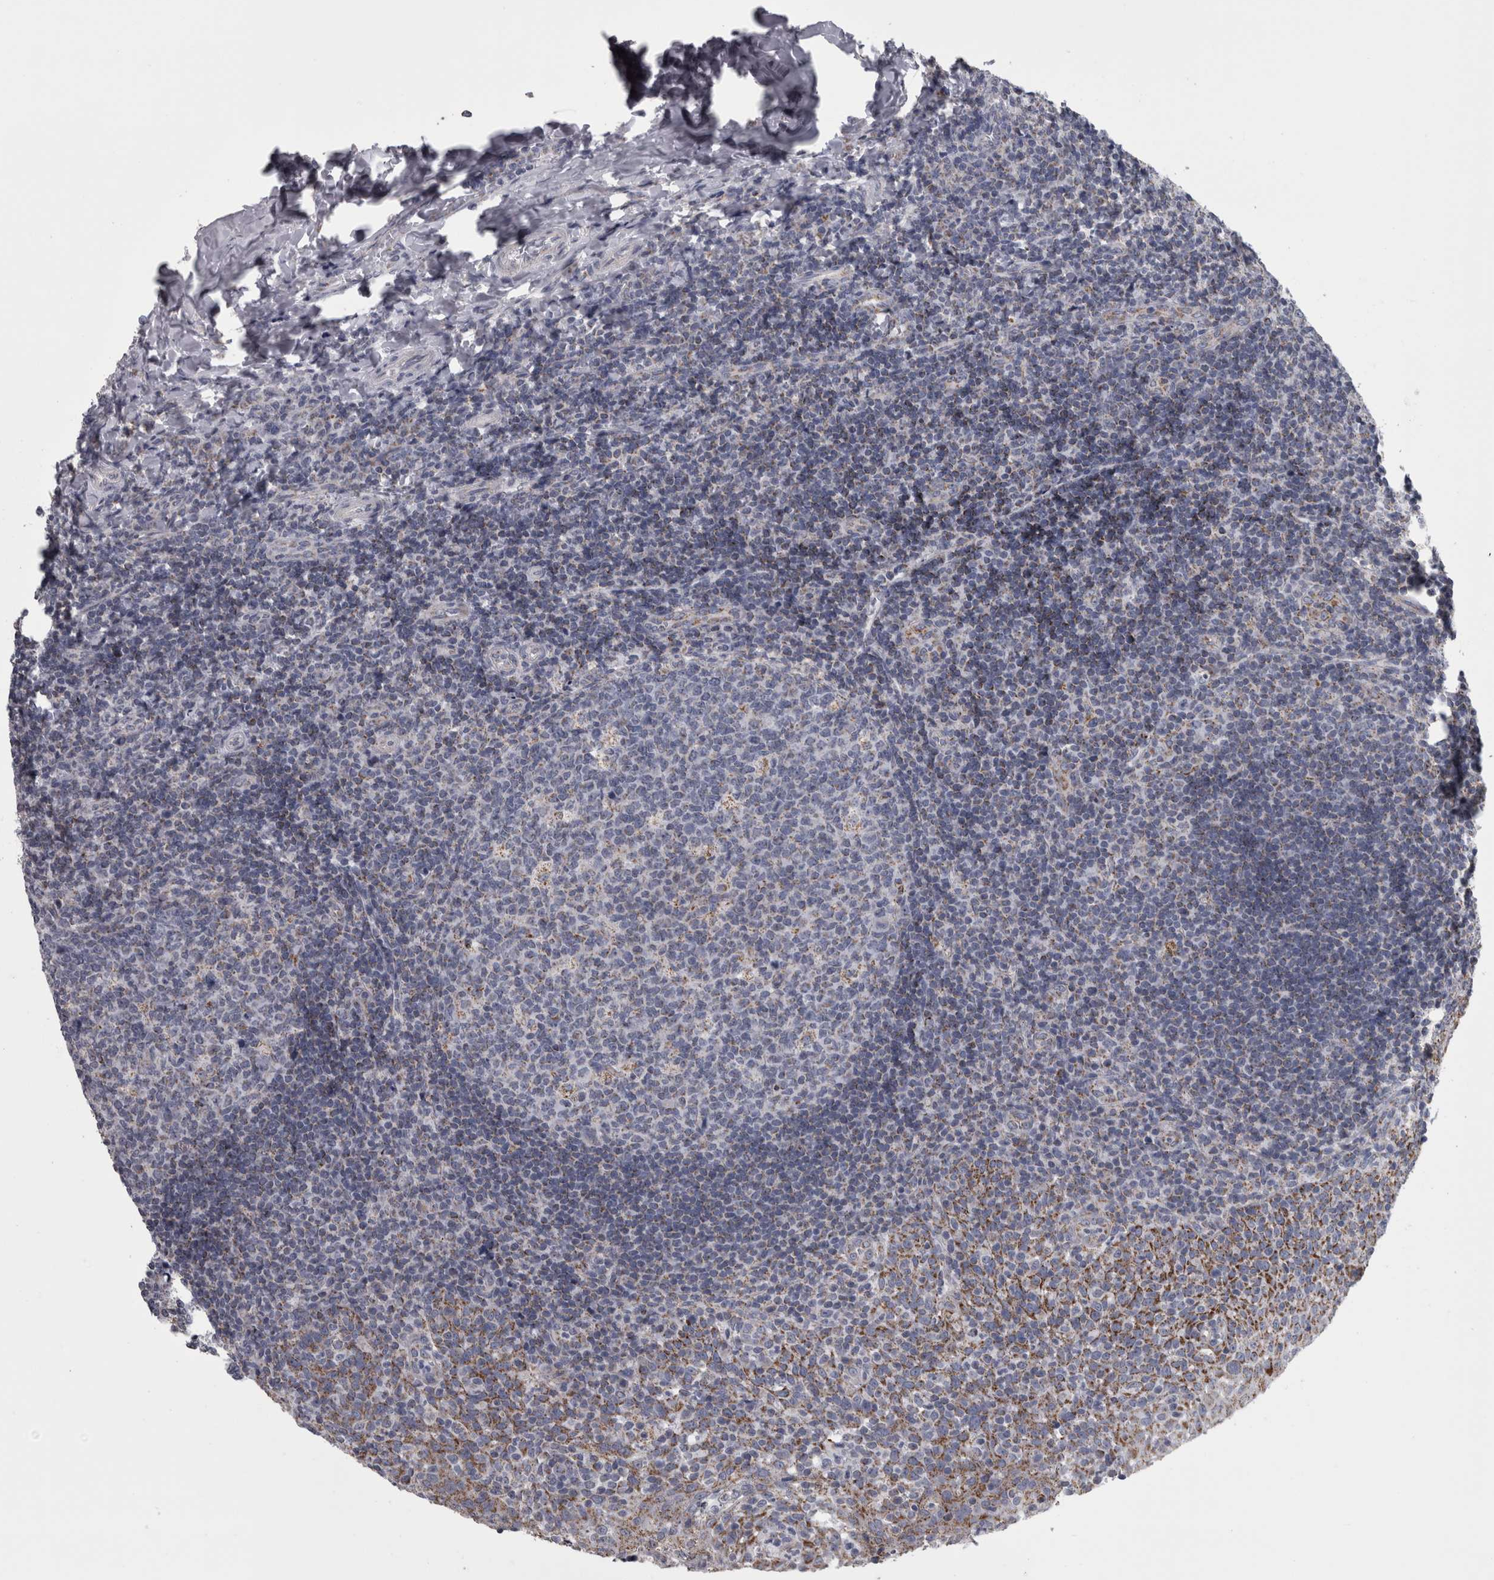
{"staining": {"intensity": "weak", "quantity": "<25%", "location": "cytoplasmic/membranous"}, "tissue": "tonsil", "cell_type": "Germinal center cells", "image_type": "normal", "snomed": [{"axis": "morphology", "description": "Normal tissue, NOS"}, {"axis": "topography", "description": "Tonsil"}], "caption": "The photomicrograph displays no staining of germinal center cells in benign tonsil. Brightfield microscopy of IHC stained with DAB (brown) and hematoxylin (blue), captured at high magnification.", "gene": "DBT", "patient": {"sex": "female", "age": 19}}